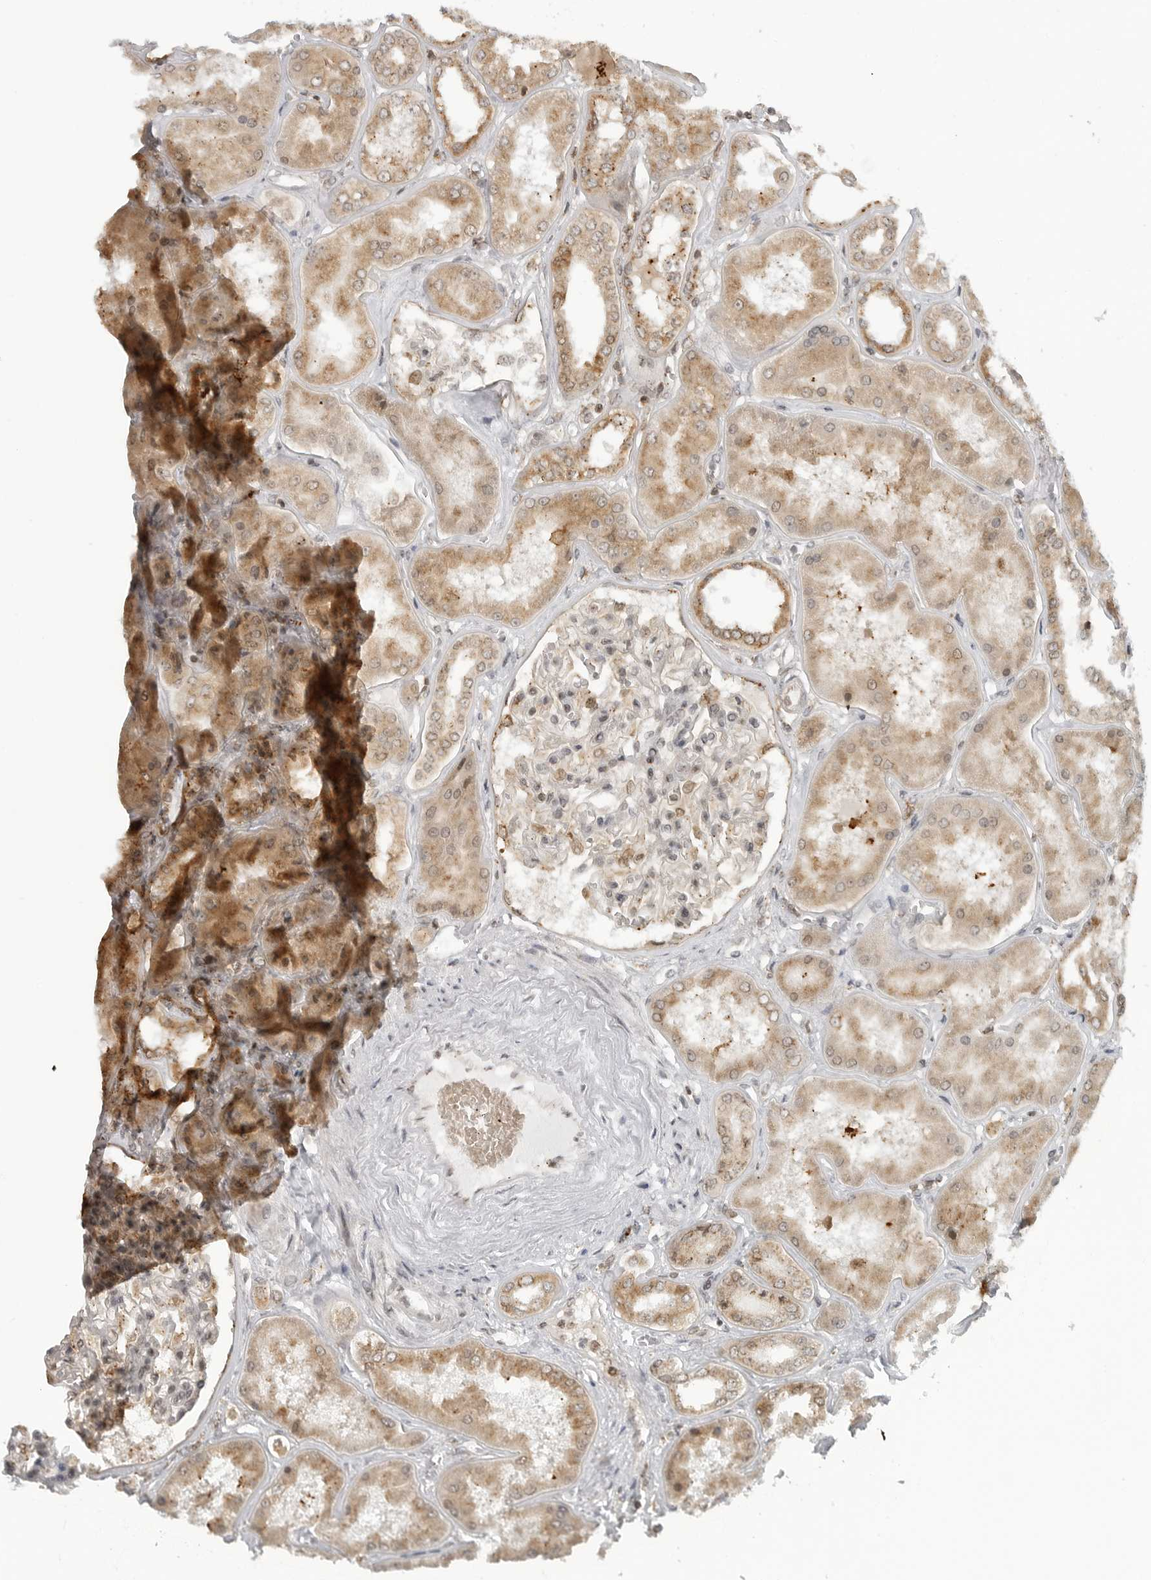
{"staining": {"intensity": "moderate", "quantity": ">75%", "location": "cytoplasmic/membranous"}, "tissue": "kidney", "cell_type": "Cells in glomeruli", "image_type": "normal", "snomed": [{"axis": "morphology", "description": "Normal tissue, NOS"}, {"axis": "topography", "description": "Kidney"}], "caption": "The immunohistochemical stain shows moderate cytoplasmic/membranous positivity in cells in glomeruli of normal kidney. The protein is stained brown, and the nuclei are stained in blue (DAB IHC with brightfield microscopy, high magnification).", "gene": "COPA", "patient": {"sex": "female", "age": 56}}